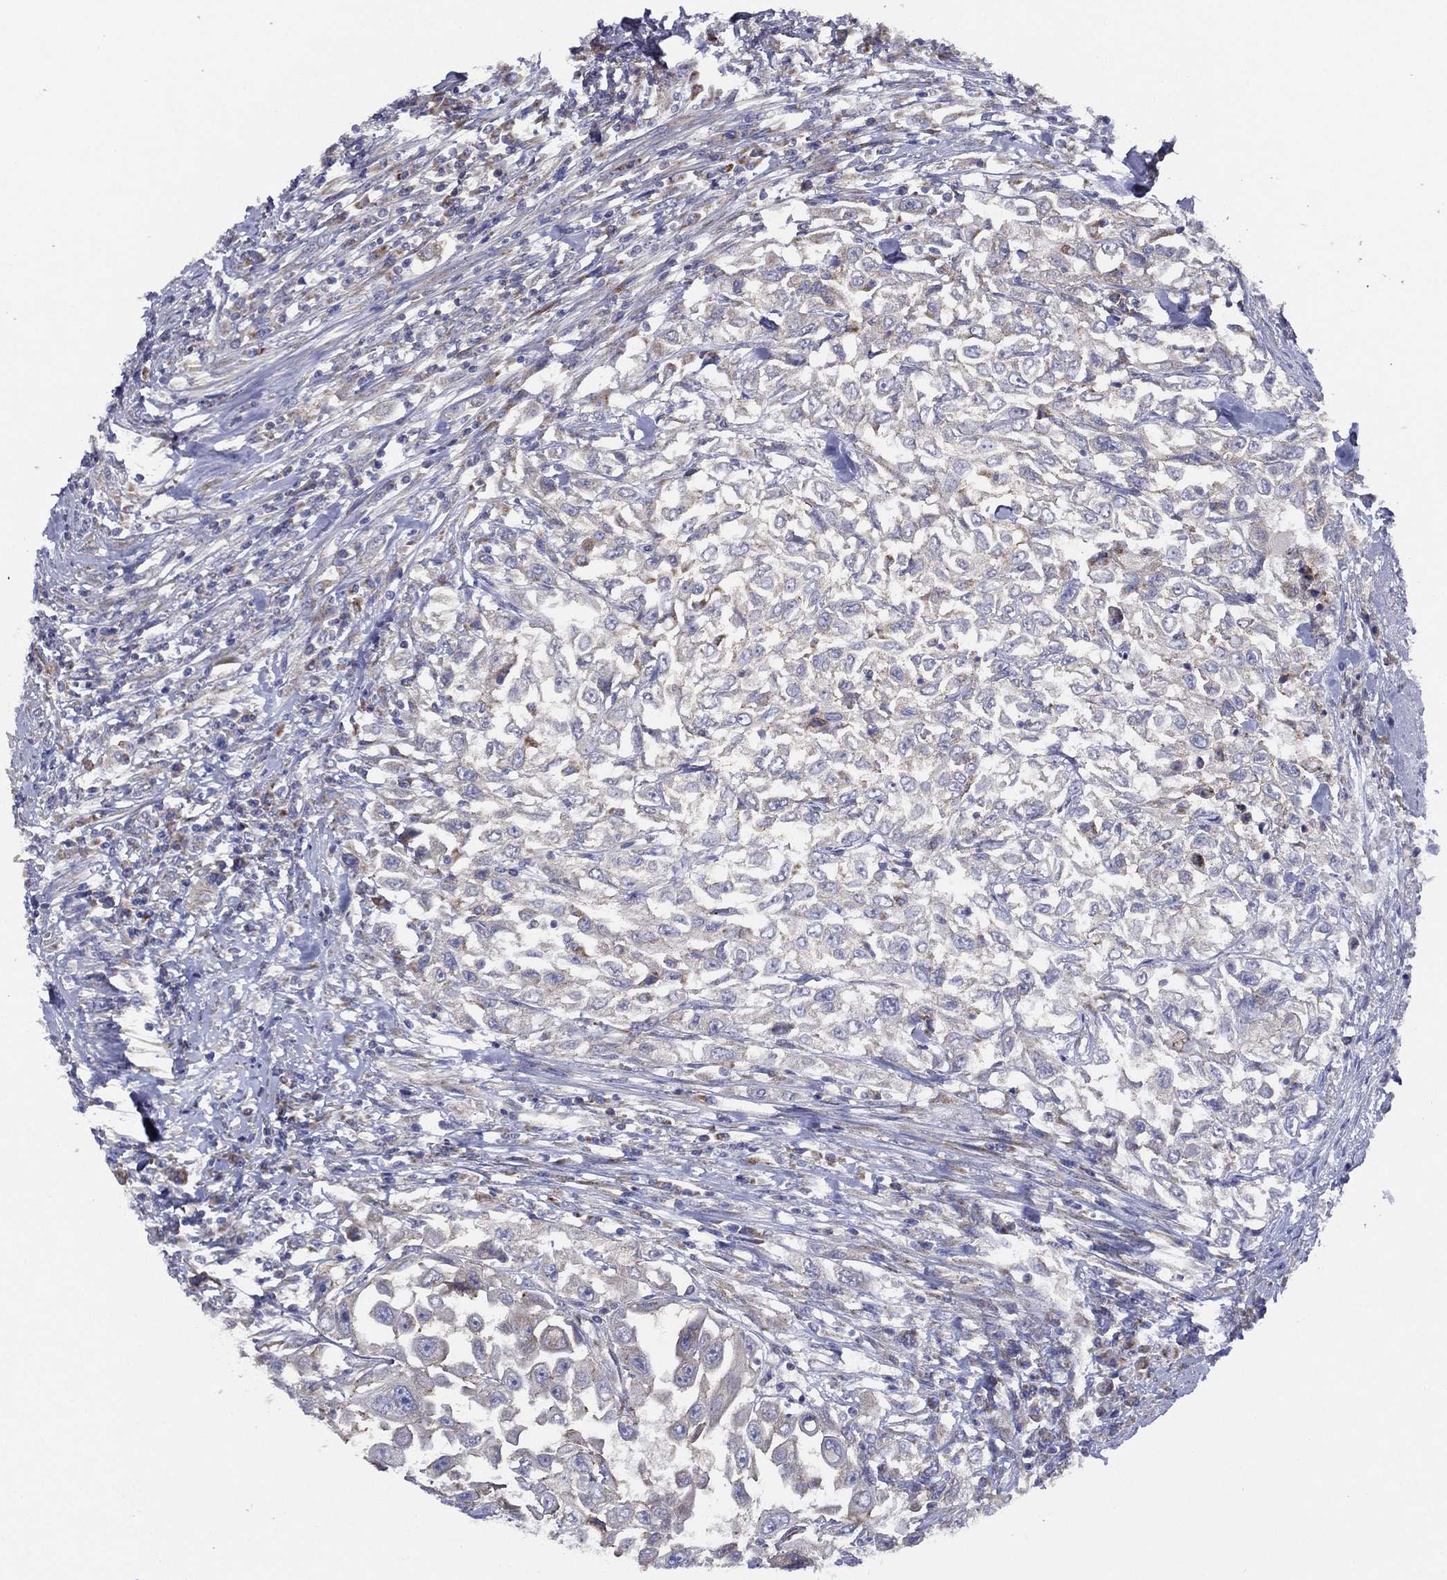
{"staining": {"intensity": "negative", "quantity": "none", "location": "none"}, "tissue": "urothelial cancer", "cell_type": "Tumor cells", "image_type": "cancer", "snomed": [{"axis": "morphology", "description": "Urothelial carcinoma, High grade"}, {"axis": "topography", "description": "Urinary bladder"}], "caption": "Protein analysis of urothelial carcinoma (high-grade) exhibits no significant positivity in tumor cells.", "gene": "ZNF223", "patient": {"sex": "female", "age": 56}}